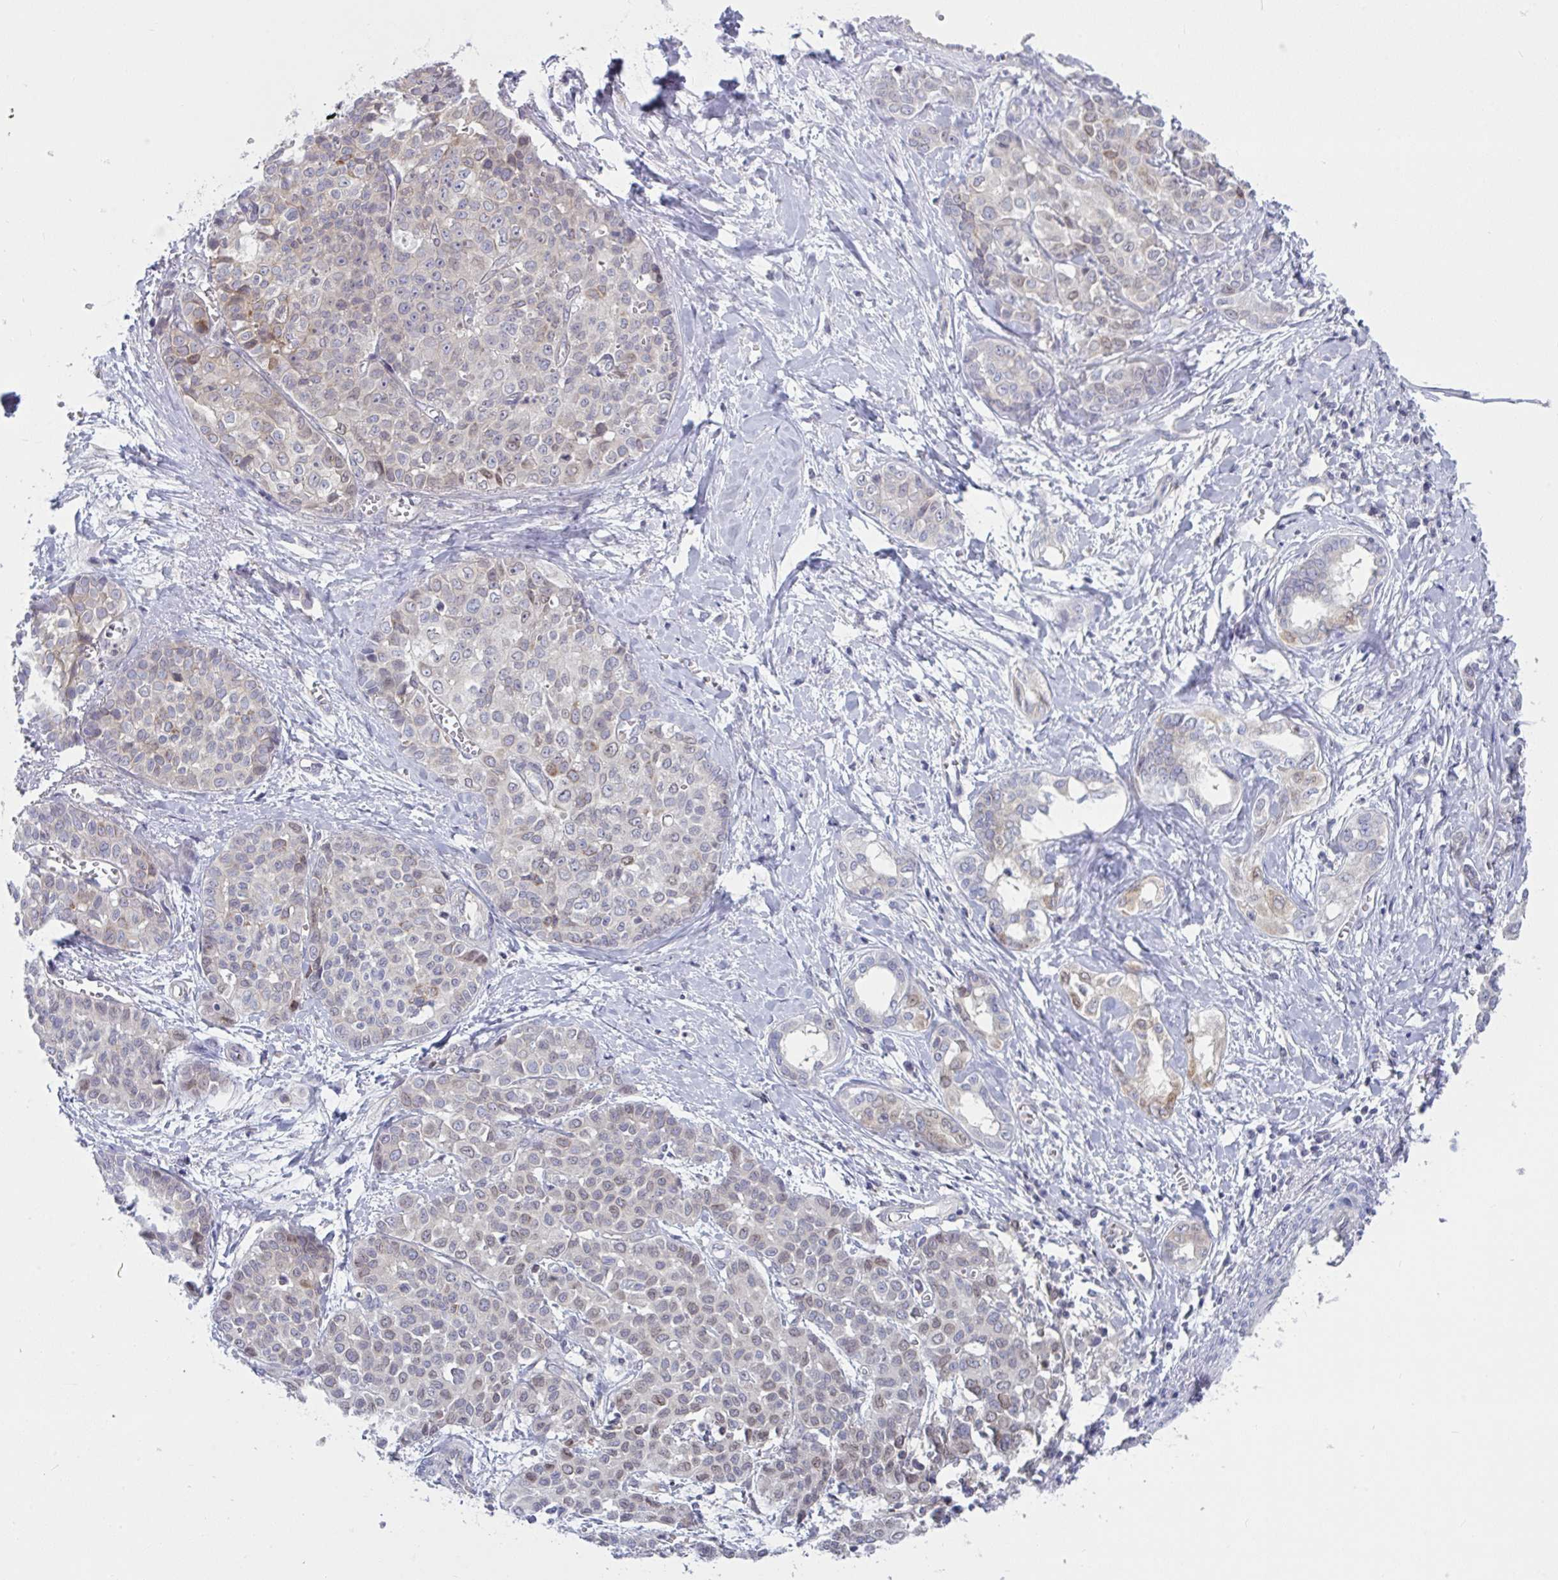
{"staining": {"intensity": "weak", "quantity": "<25%", "location": "cytoplasmic/membranous"}, "tissue": "liver cancer", "cell_type": "Tumor cells", "image_type": "cancer", "snomed": [{"axis": "morphology", "description": "Cholangiocarcinoma"}, {"axis": "topography", "description": "Liver"}], "caption": "Protein analysis of liver cholangiocarcinoma displays no significant expression in tumor cells. (Brightfield microscopy of DAB IHC at high magnification).", "gene": "TANK", "patient": {"sex": "female", "age": 77}}